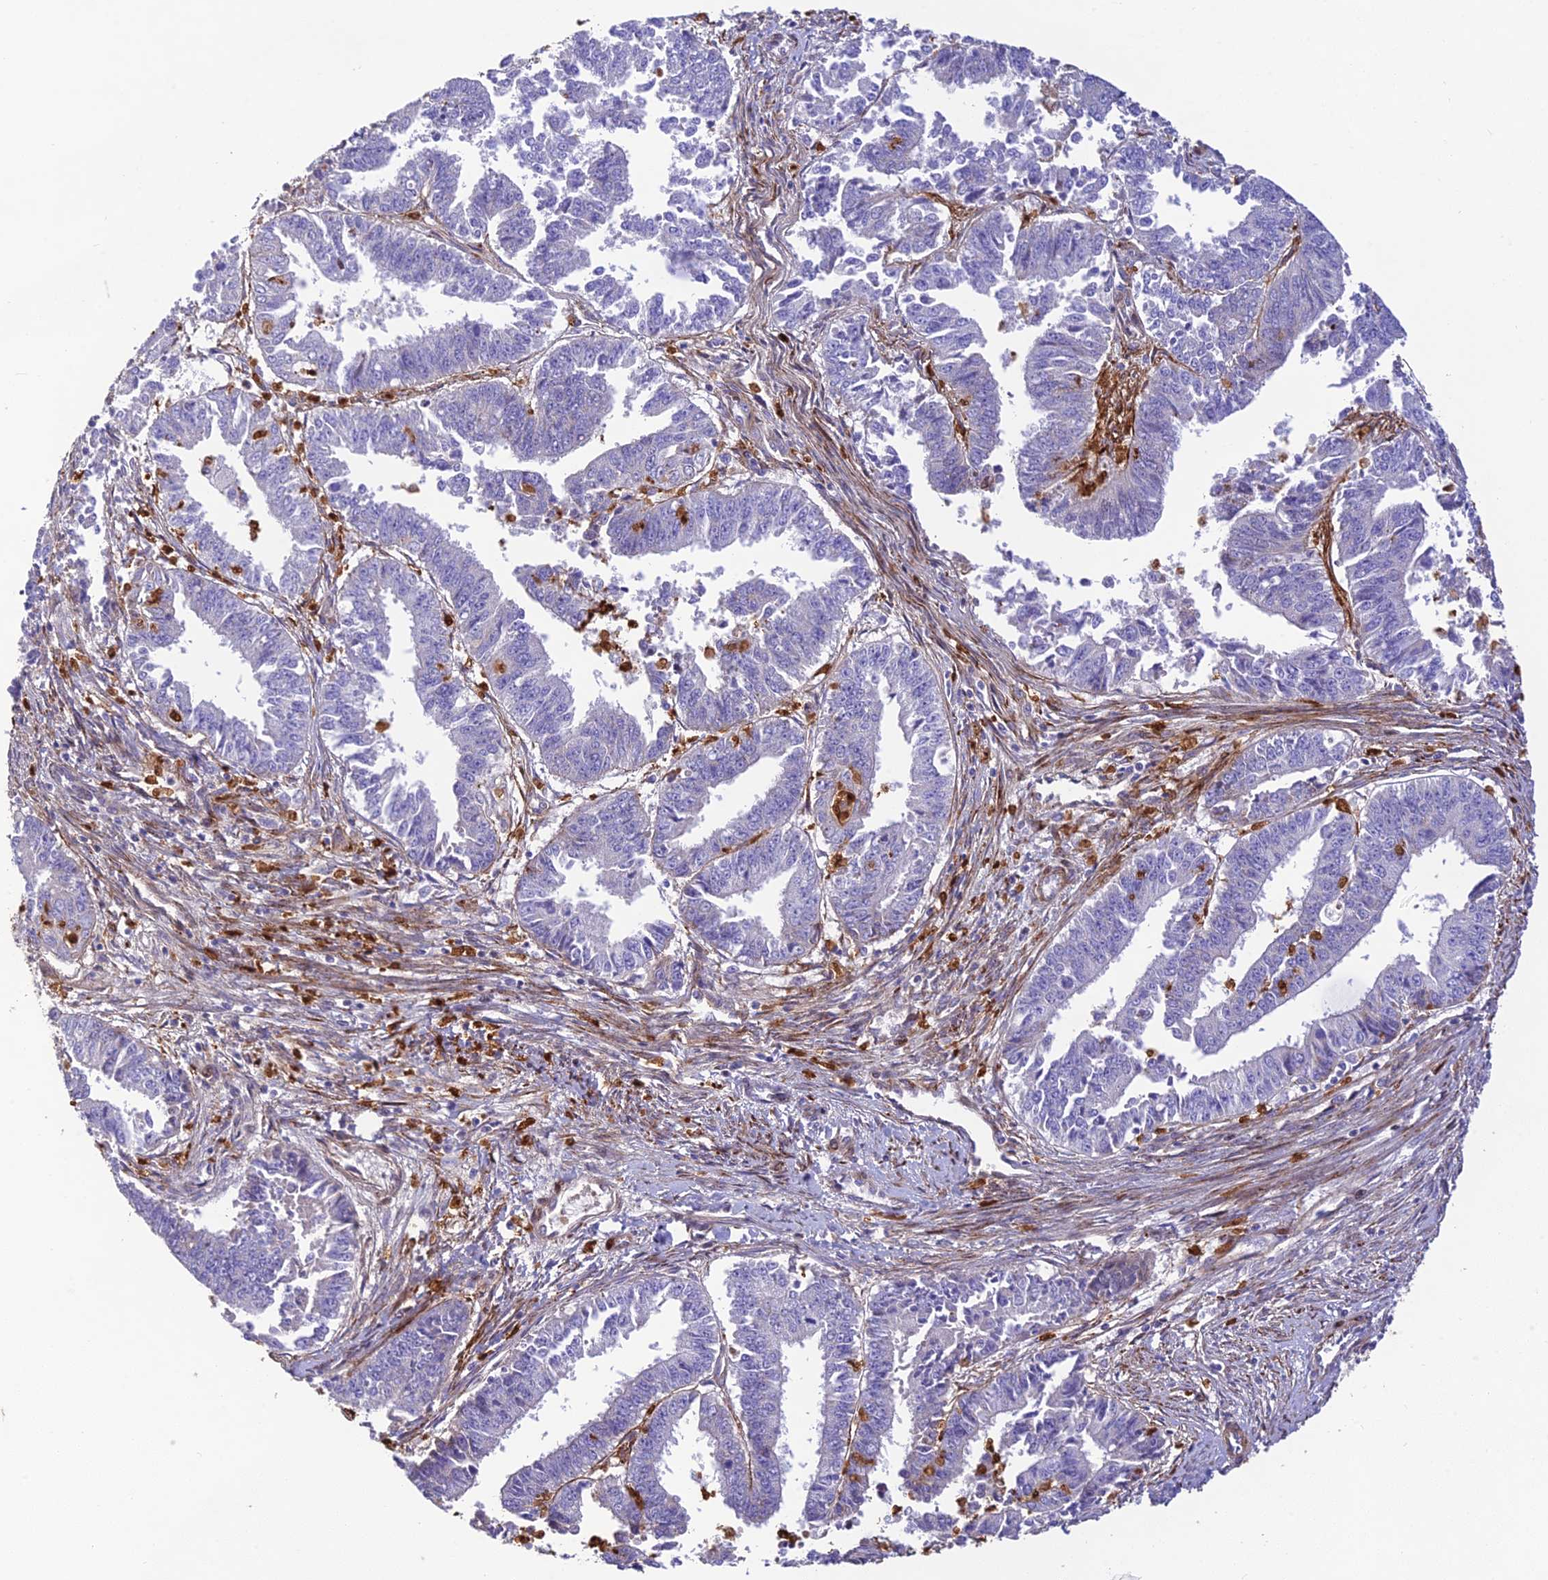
{"staining": {"intensity": "negative", "quantity": "none", "location": "none"}, "tissue": "endometrial cancer", "cell_type": "Tumor cells", "image_type": "cancer", "snomed": [{"axis": "morphology", "description": "Adenocarcinoma, NOS"}, {"axis": "topography", "description": "Endometrium"}], "caption": "Immunohistochemistry (IHC) of endometrial cancer displays no expression in tumor cells. (DAB IHC with hematoxylin counter stain).", "gene": "CPSF4L", "patient": {"sex": "female", "age": 73}}